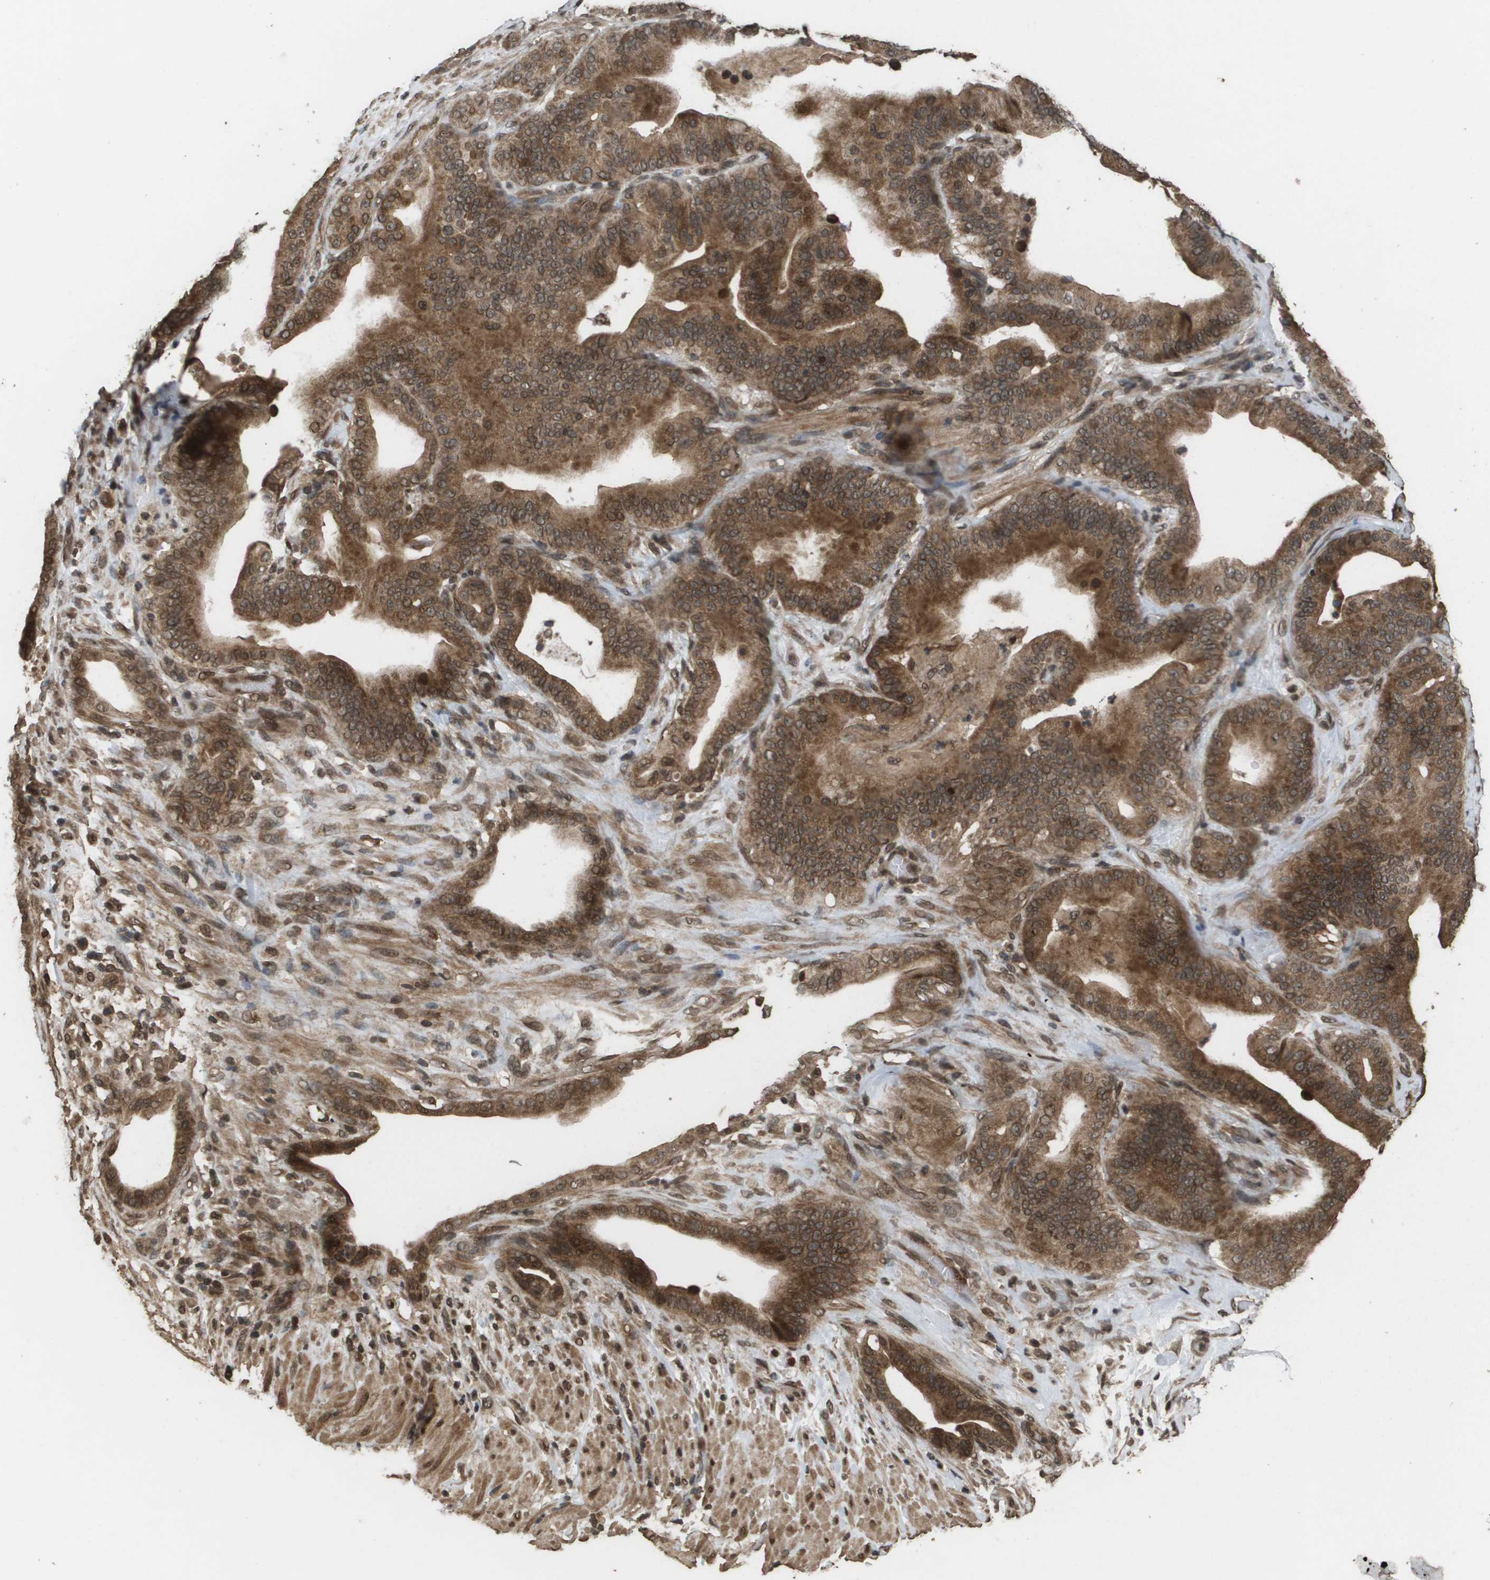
{"staining": {"intensity": "moderate", "quantity": ">75%", "location": "cytoplasmic/membranous"}, "tissue": "pancreatic cancer", "cell_type": "Tumor cells", "image_type": "cancer", "snomed": [{"axis": "morphology", "description": "Adenocarcinoma, NOS"}, {"axis": "topography", "description": "Pancreas"}], "caption": "Brown immunohistochemical staining in human pancreatic adenocarcinoma shows moderate cytoplasmic/membranous staining in approximately >75% of tumor cells.", "gene": "AXIN2", "patient": {"sex": "male", "age": 63}}